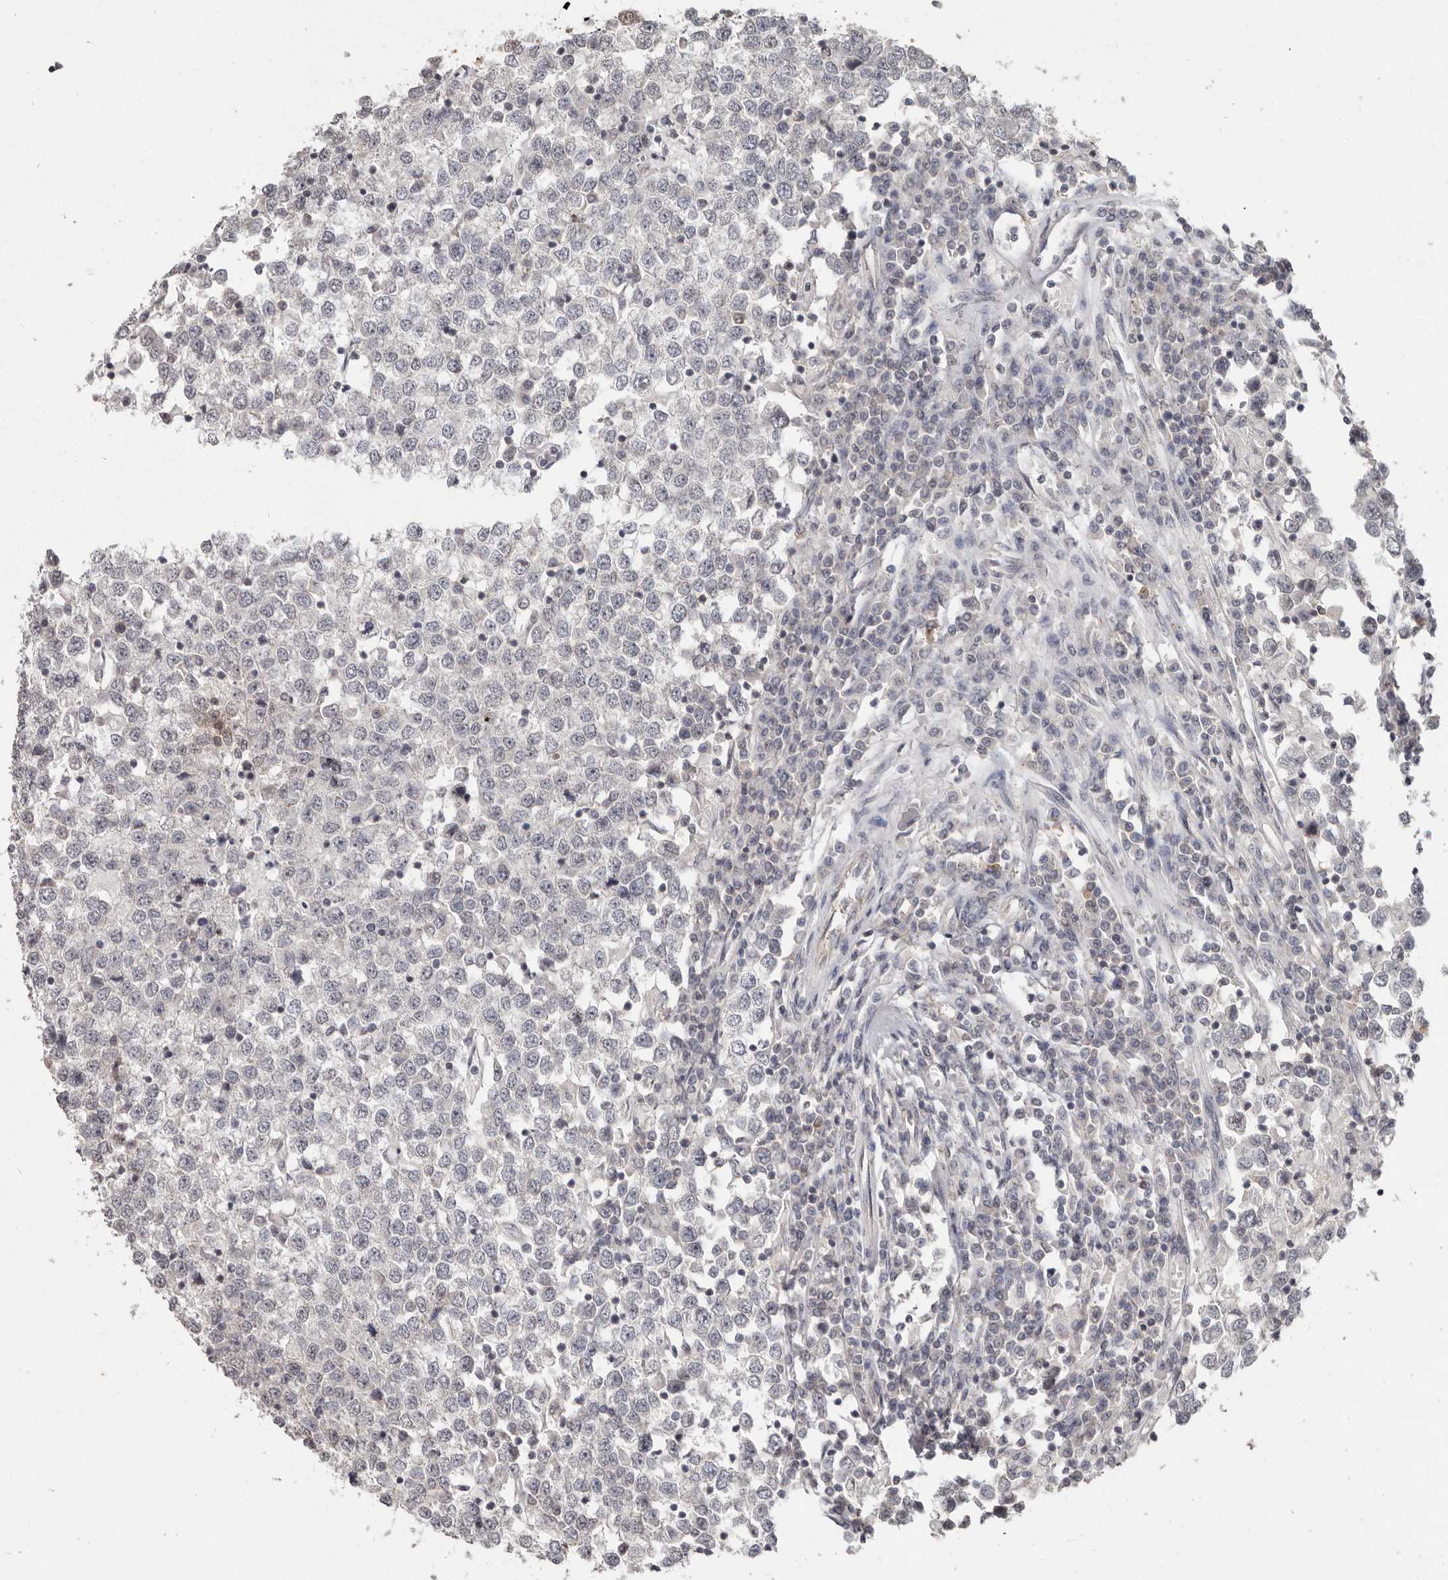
{"staining": {"intensity": "negative", "quantity": "none", "location": "none"}, "tissue": "testis cancer", "cell_type": "Tumor cells", "image_type": "cancer", "snomed": [{"axis": "morphology", "description": "Seminoma, NOS"}, {"axis": "topography", "description": "Testis"}], "caption": "Immunohistochemistry (IHC) image of human testis seminoma stained for a protein (brown), which demonstrates no staining in tumor cells.", "gene": "LINGO2", "patient": {"sex": "male", "age": 65}}